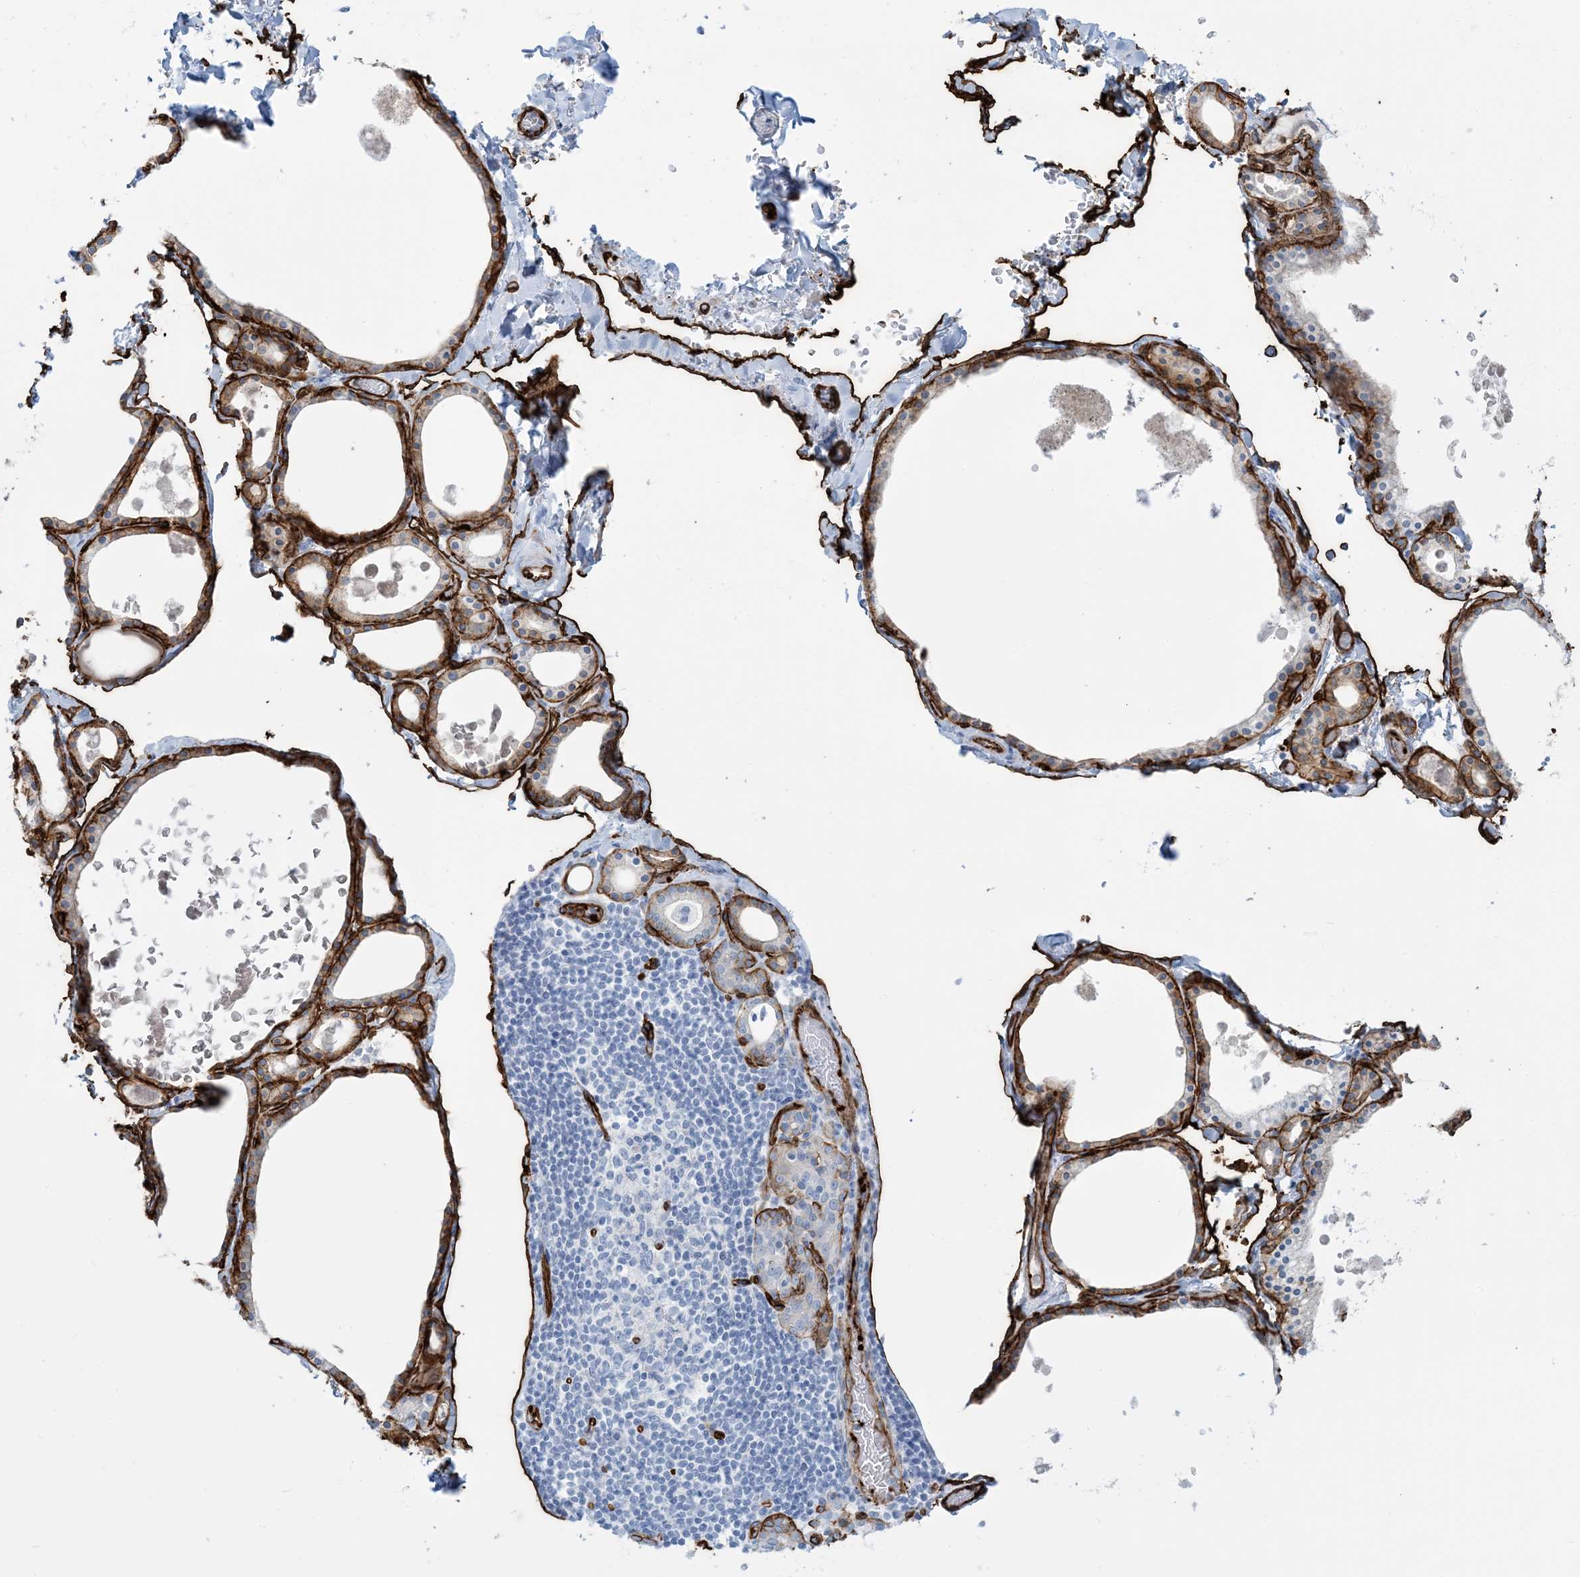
{"staining": {"intensity": "moderate", "quantity": ">75%", "location": "cytoplasmic/membranous"}, "tissue": "thyroid gland", "cell_type": "Glandular cells", "image_type": "normal", "snomed": [{"axis": "morphology", "description": "Normal tissue, NOS"}, {"axis": "topography", "description": "Thyroid gland"}], "caption": "A brown stain highlights moderate cytoplasmic/membranous staining of a protein in glandular cells of unremarkable thyroid gland. (brown staining indicates protein expression, while blue staining denotes nuclei).", "gene": "EPS8L3", "patient": {"sex": "male", "age": 56}}